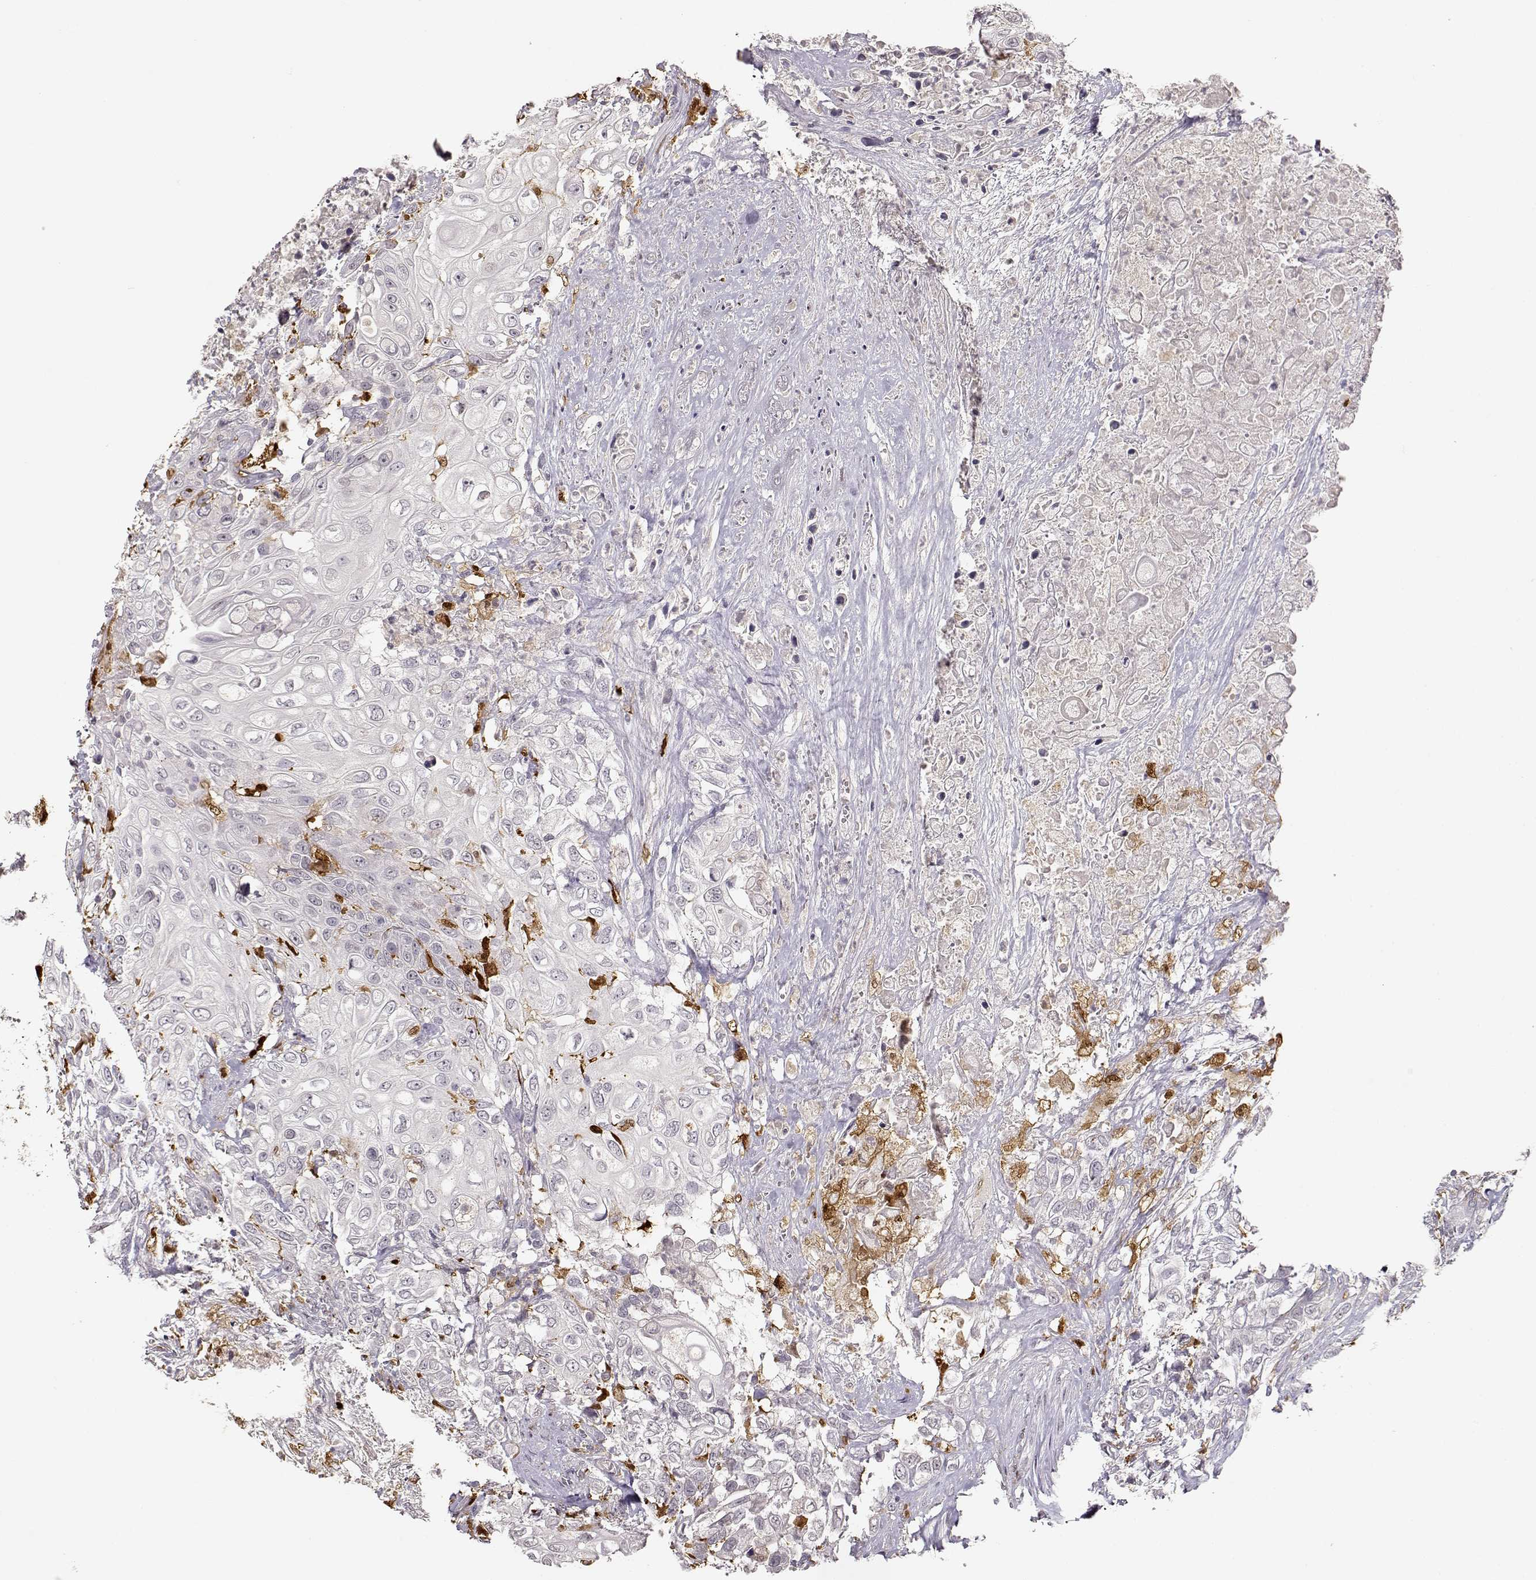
{"staining": {"intensity": "negative", "quantity": "none", "location": "none"}, "tissue": "urothelial cancer", "cell_type": "Tumor cells", "image_type": "cancer", "snomed": [{"axis": "morphology", "description": "Urothelial carcinoma, High grade"}, {"axis": "topography", "description": "Urinary bladder"}], "caption": "Human urothelial cancer stained for a protein using IHC displays no expression in tumor cells.", "gene": "S100B", "patient": {"sex": "female", "age": 56}}